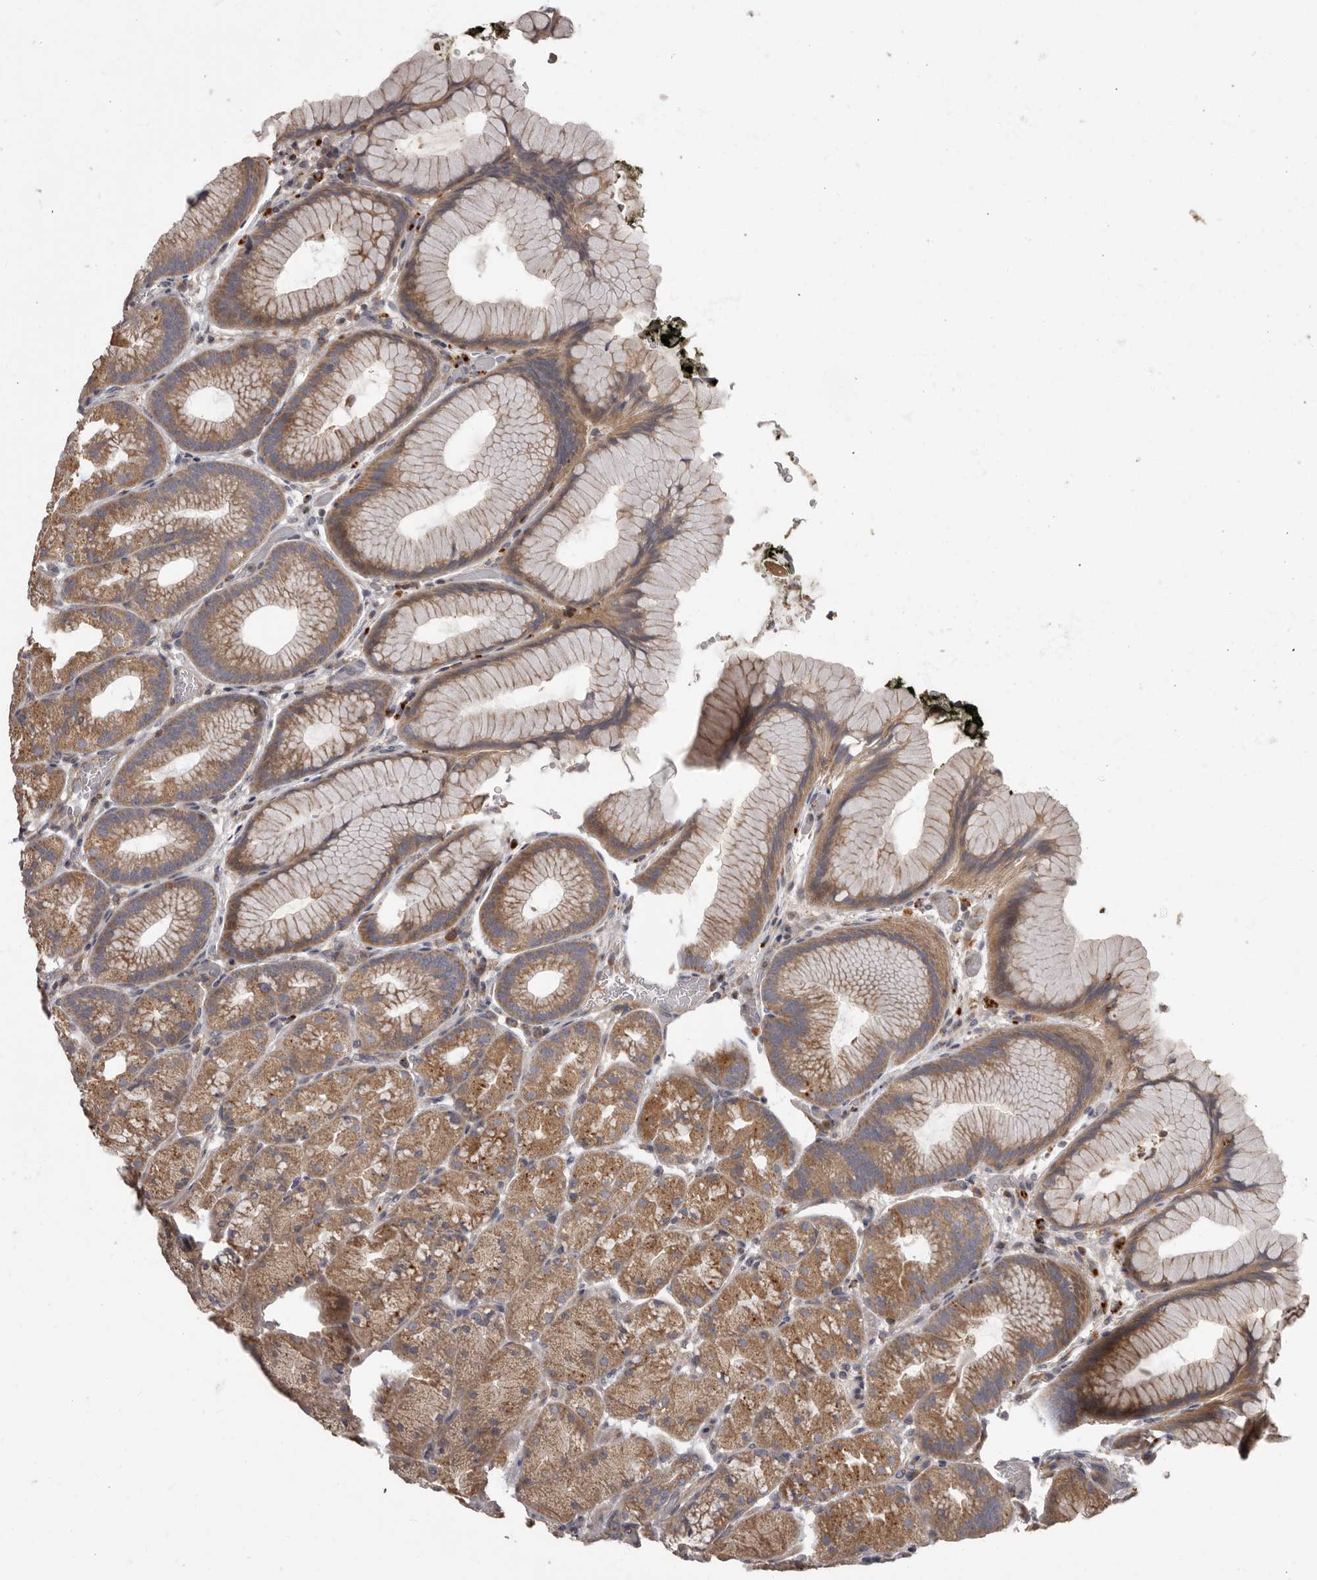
{"staining": {"intensity": "moderate", "quantity": ">75%", "location": "cytoplasmic/membranous"}, "tissue": "stomach", "cell_type": "Glandular cells", "image_type": "normal", "snomed": [{"axis": "morphology", "description": "Normal tissue, NOS"}, {"axis": "topography", "description": "Stomach, upper"}, {"axis": "topography", "description": "Stomach"}], "caption": "Immunohistochemical staining of normal human stomach exhibits medium levels of moderate cytoplasmic/membranous staining in about >75% of glandular cells. Nuclei are stained in blue.", "gene": "ADCY2", "patient": {"sex": "male", "age": 48}}